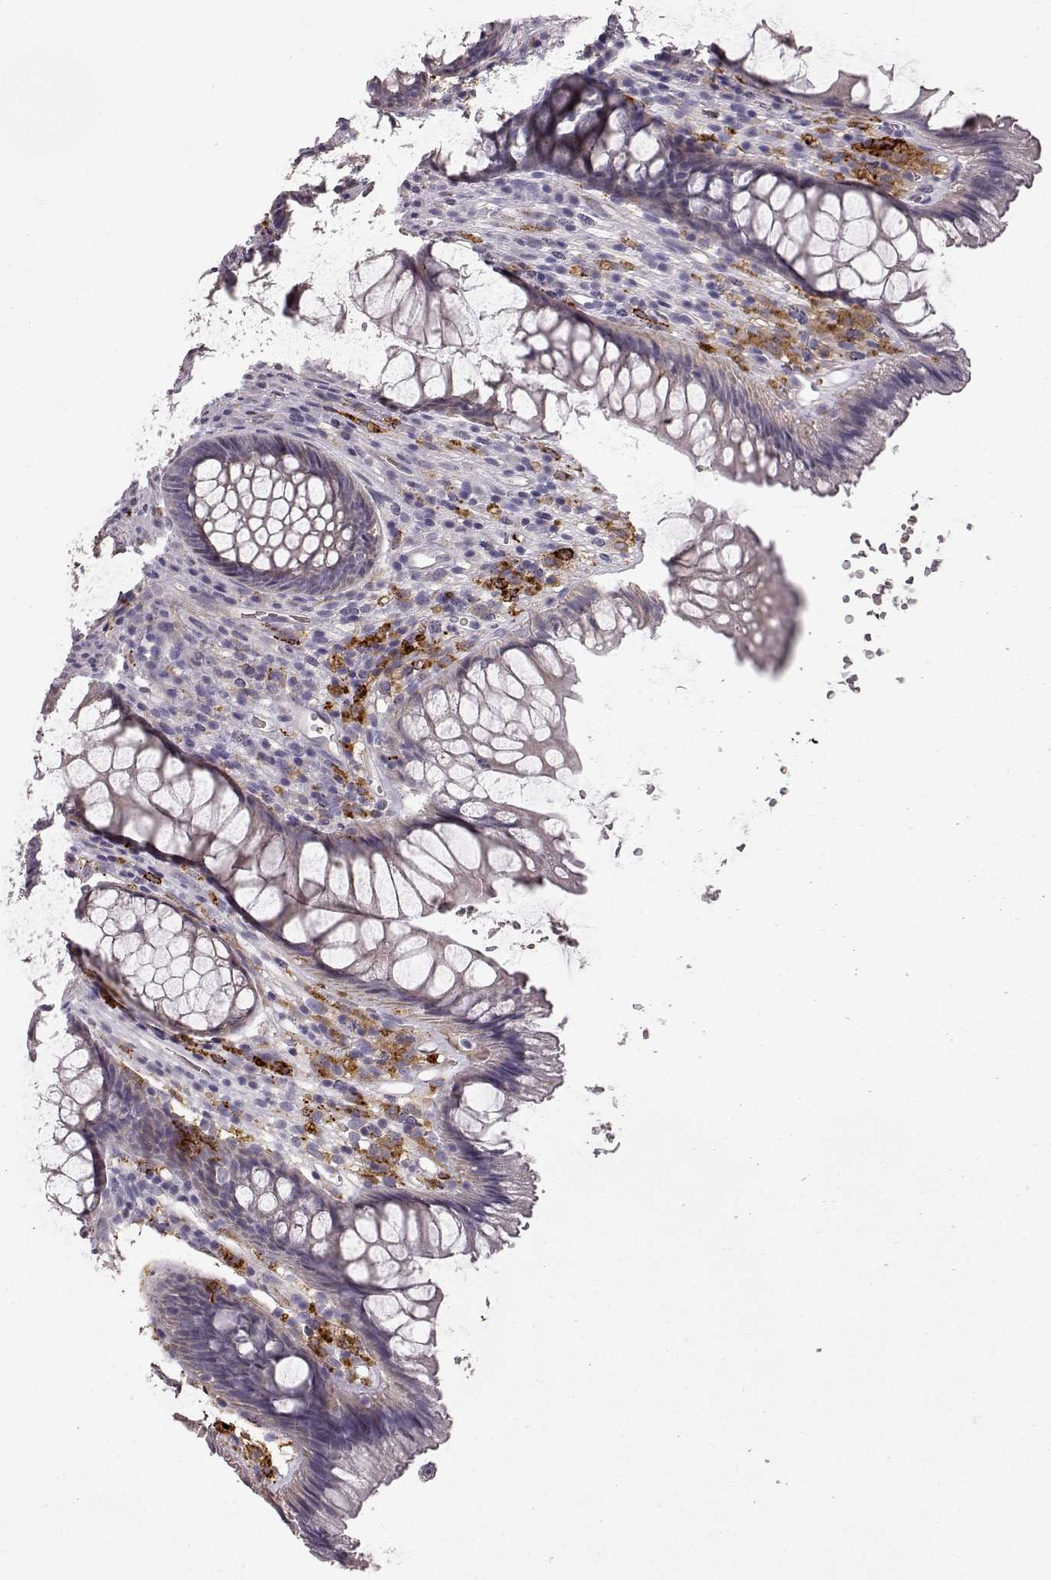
{"staining": {"intensity": "negative", "quantity": "none", "location": "none"}, "tissue": "rectum", "cell_type": "Glandular cells", "image_type": "normal", "snomed": [{"axis": "morphology", "description": "Normal tissue, NOS"}, {"axis": "topography", "description": "Smooth muscle"}, {"axis": "topography", "description": "Rectum"}], "caption": "This is a micrograph of immunohistochemistry staining of unremarkable rectum, which shows no staining in glandular cells.", "gene": "CCNF", "patient": {"sex": "male", "age": 53}}